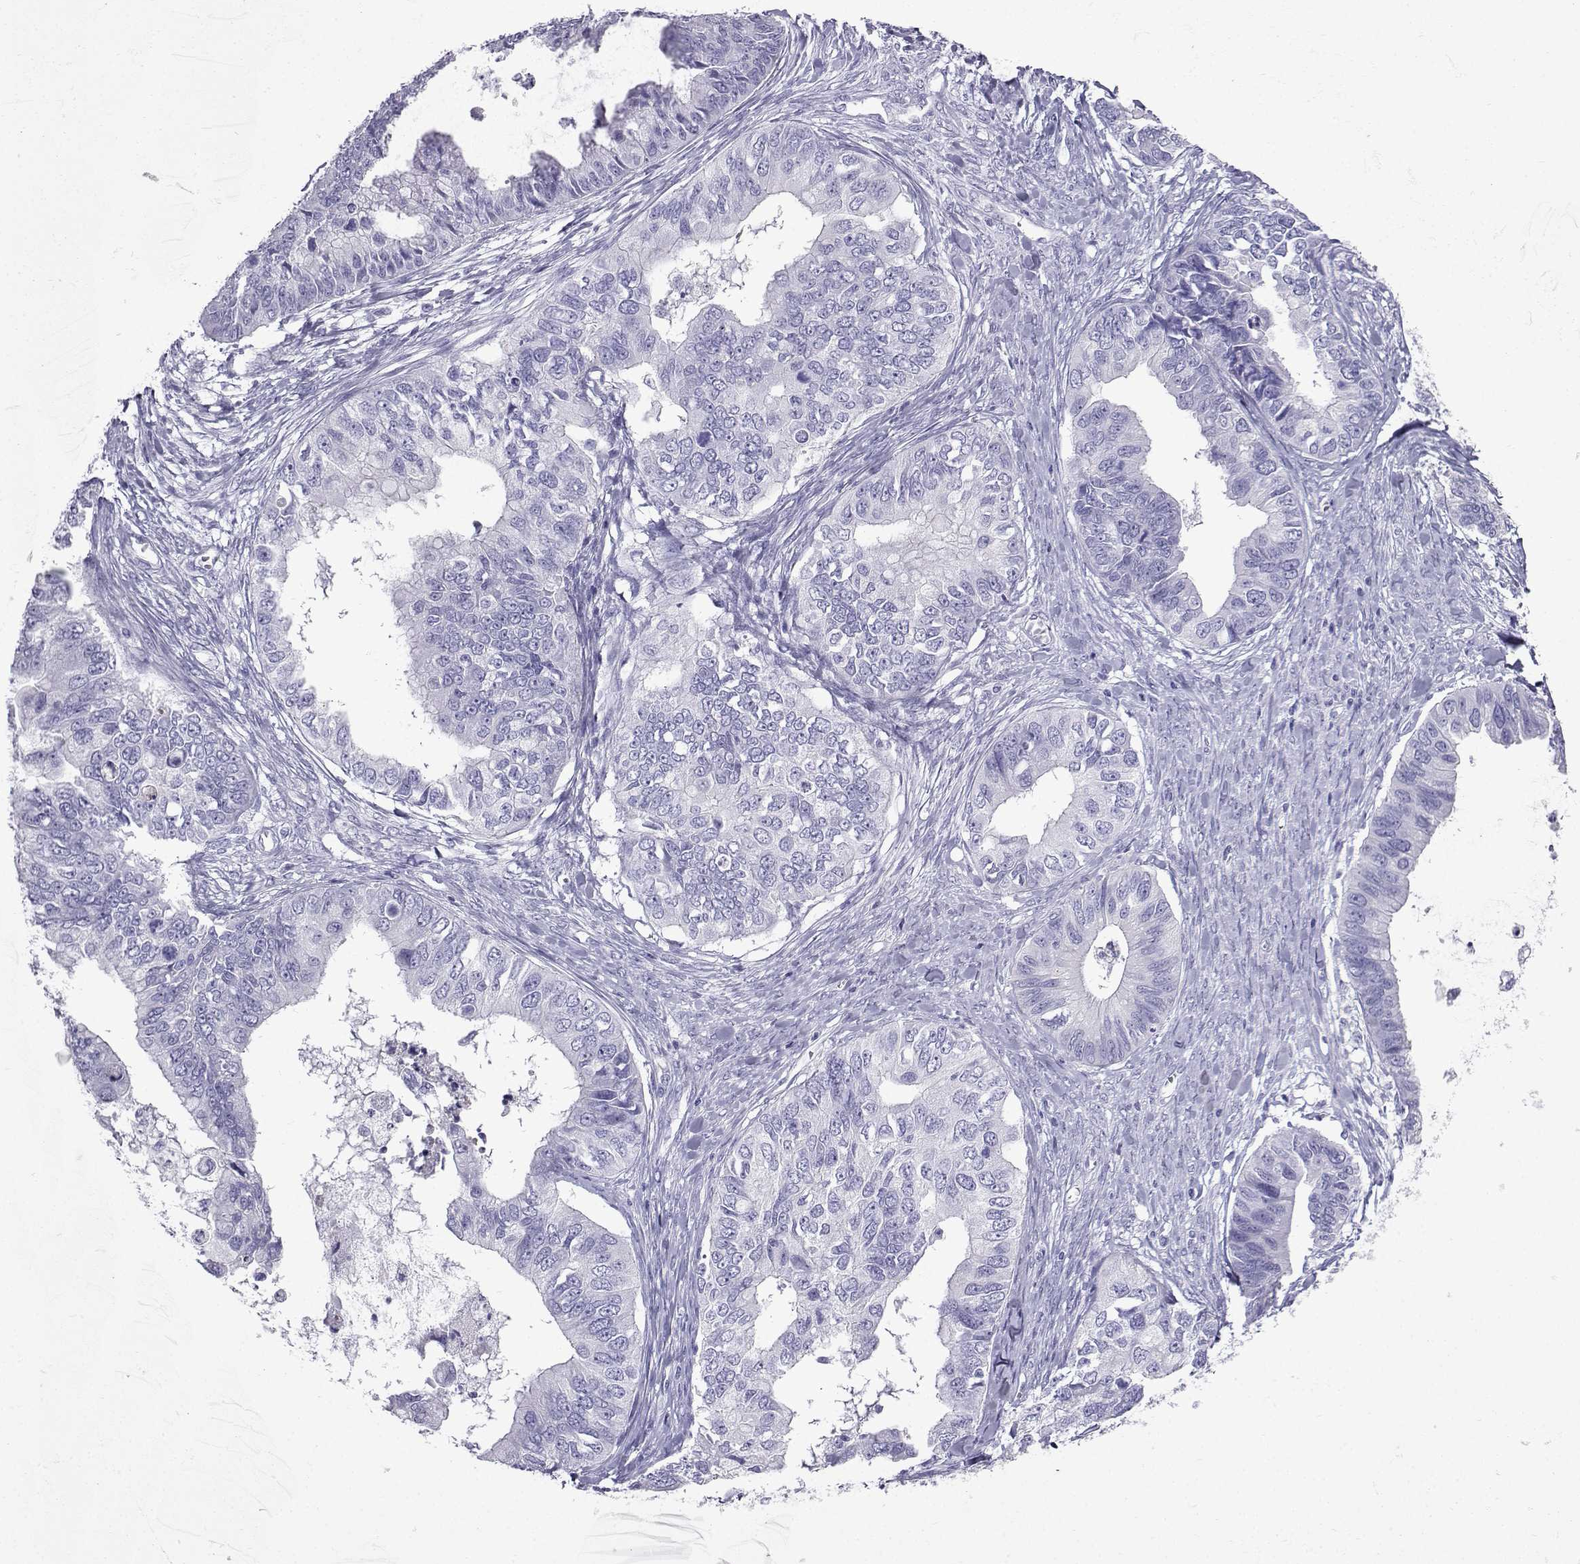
{"staining": {"intensity": "negative", "quantity": "none", "location": "none"}, "tissue": "ovarian cancer", "cell_type": "Tumor cells", "image_type": "cancer", "snomed": [{"axis": "morphology", "description": "Cystadenocarcinoma, mucinous, NOS"}, {"axis": "topography", "description": "Ovary"}], "caption": "Mucinous cystadenocarcinoma (ovarian) was stained to show a protein in brown. There is no significant staining in tumor cells.", "gene": "SLC18A2", "patient": {"sex": "female", "age": 76}}